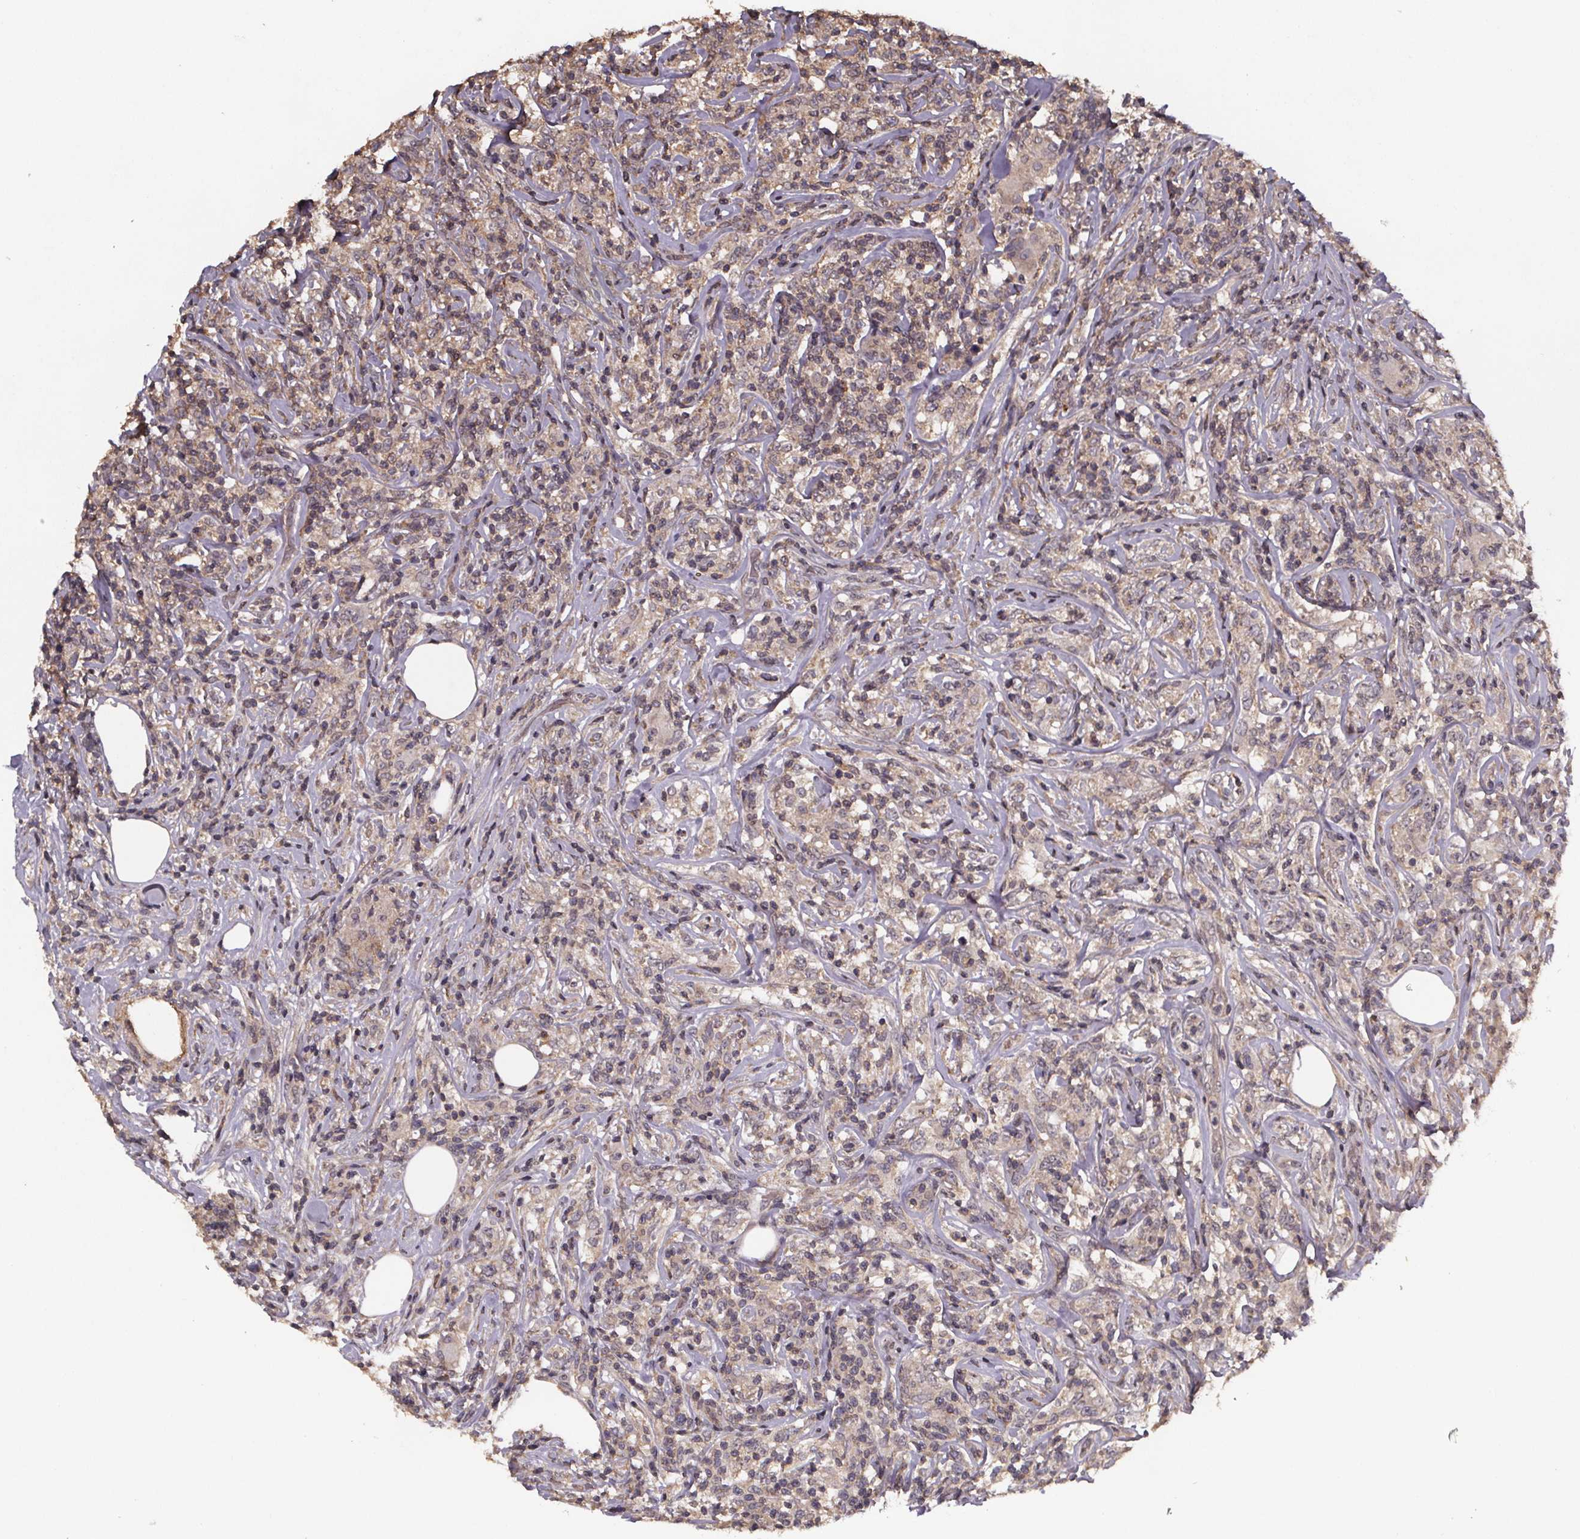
{"staining": {"intensity": "negative", "quantity": "none", "location": "none"}, "tissue": "lymphoma", "cell_type": "Tumor cells", "image_type": "cancer", "snomed": [{"axis": "morphology", "description": "Malignant lymphoma, non-Hodgkin's type, High grade"}, {"axis": "topography", "description": "Lymph node"}], "caption": "Immunohistochemistry (IHC) of human malignant lymphoma, non-Hodgkin's type (high-grade) reveals no positivity in tumor cells. (Stains: DAB IHC with hematoxylin counter stain, Microscopy: brightfield microscopy at high magnification).", "gene": "PIERCE2", "patient": {"sex": "female", "age": 84}}